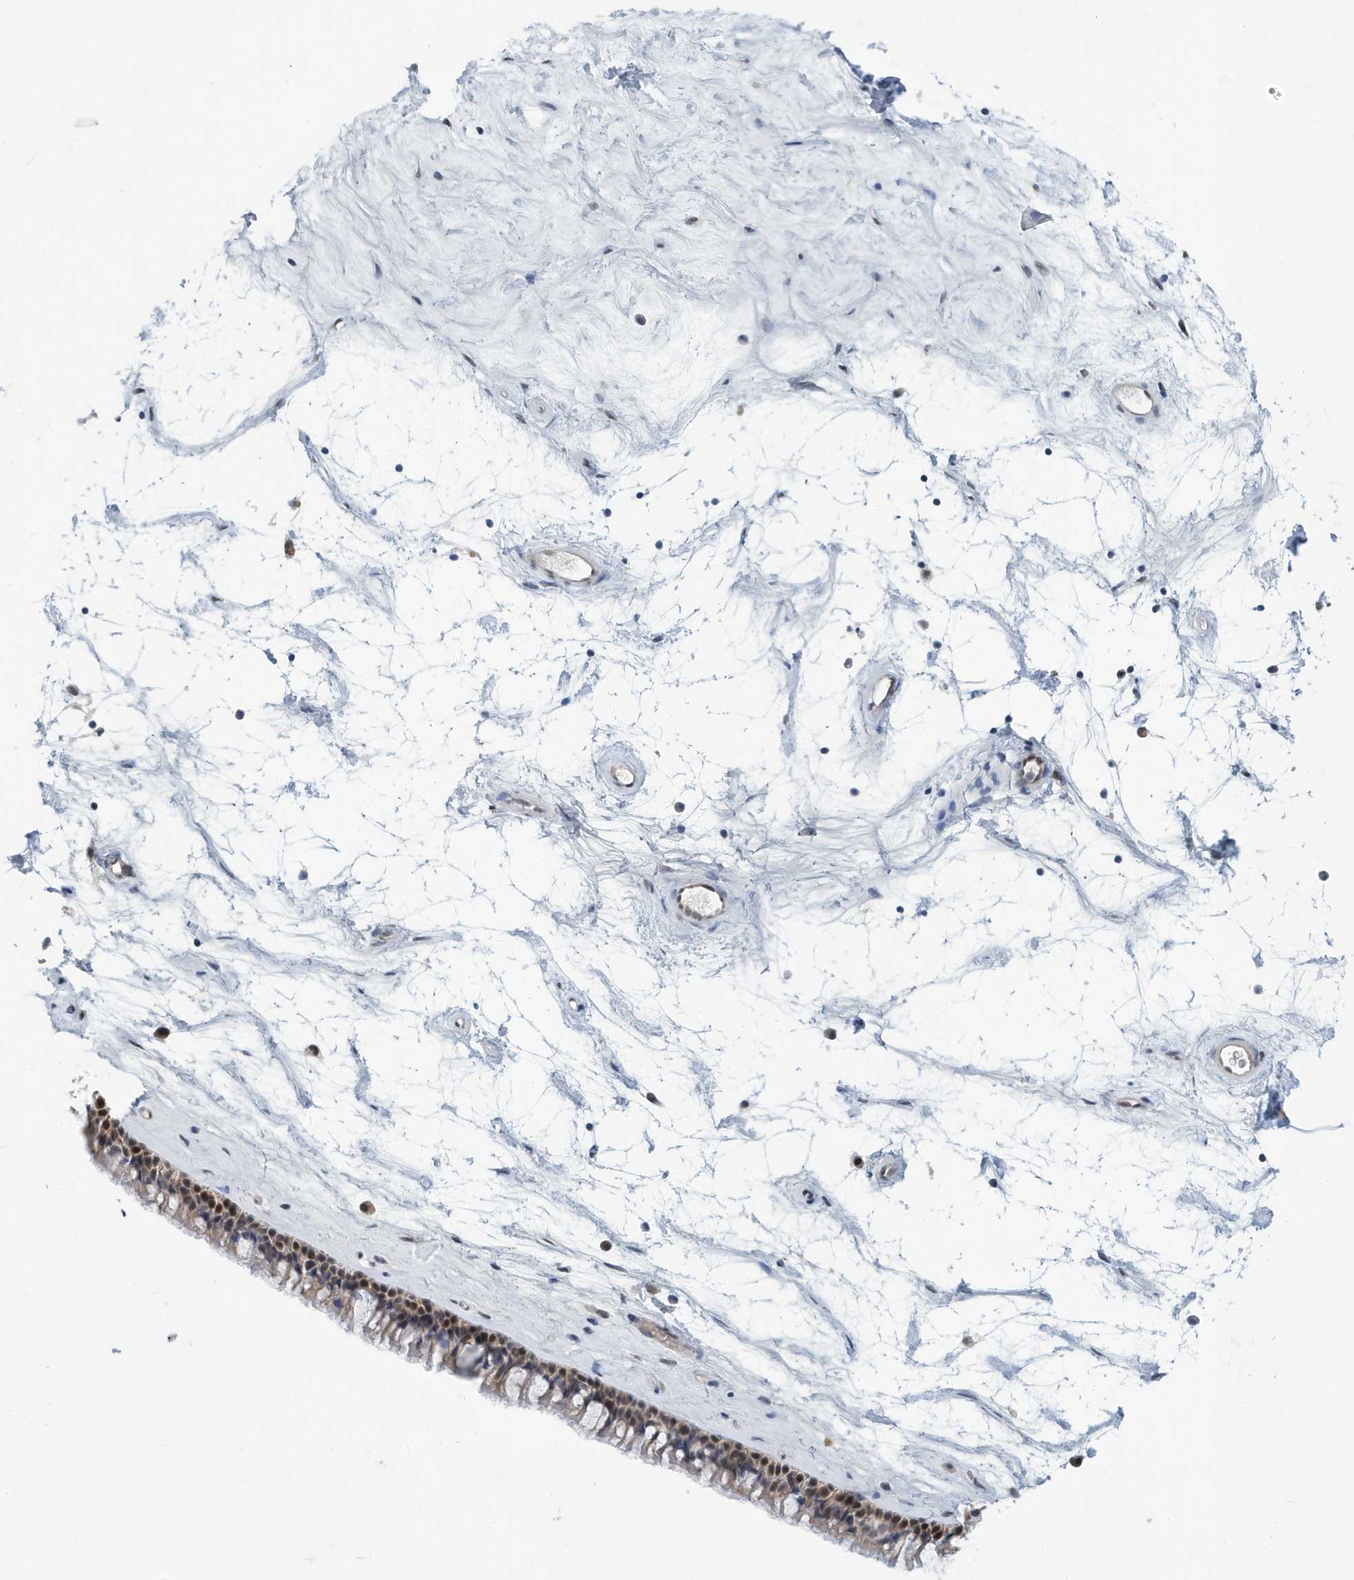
{"staining": {"intensity": "moderate", "quantity": "25%-75%", "location": "nuclear"}, "tissue": "nasopharynx", "cell_type": "Respiratory epithelial cells", "image_type": "normal", "snomed": [{"axis": "morphology", "description": "Normal tissue, NOS"}, {"axis": "topography", "description": "Nasopharynx"}], "caption": "Immunohistochemical staining of normal human nasopharynx displays moderate nuclear protein staining in about 25%-75% of respiratory epithelial cells. (Brightfield microscopy of DAB IHC at high magnification).", "gene": "KIF15", "patient": {"sex": "male", "age": 64}}